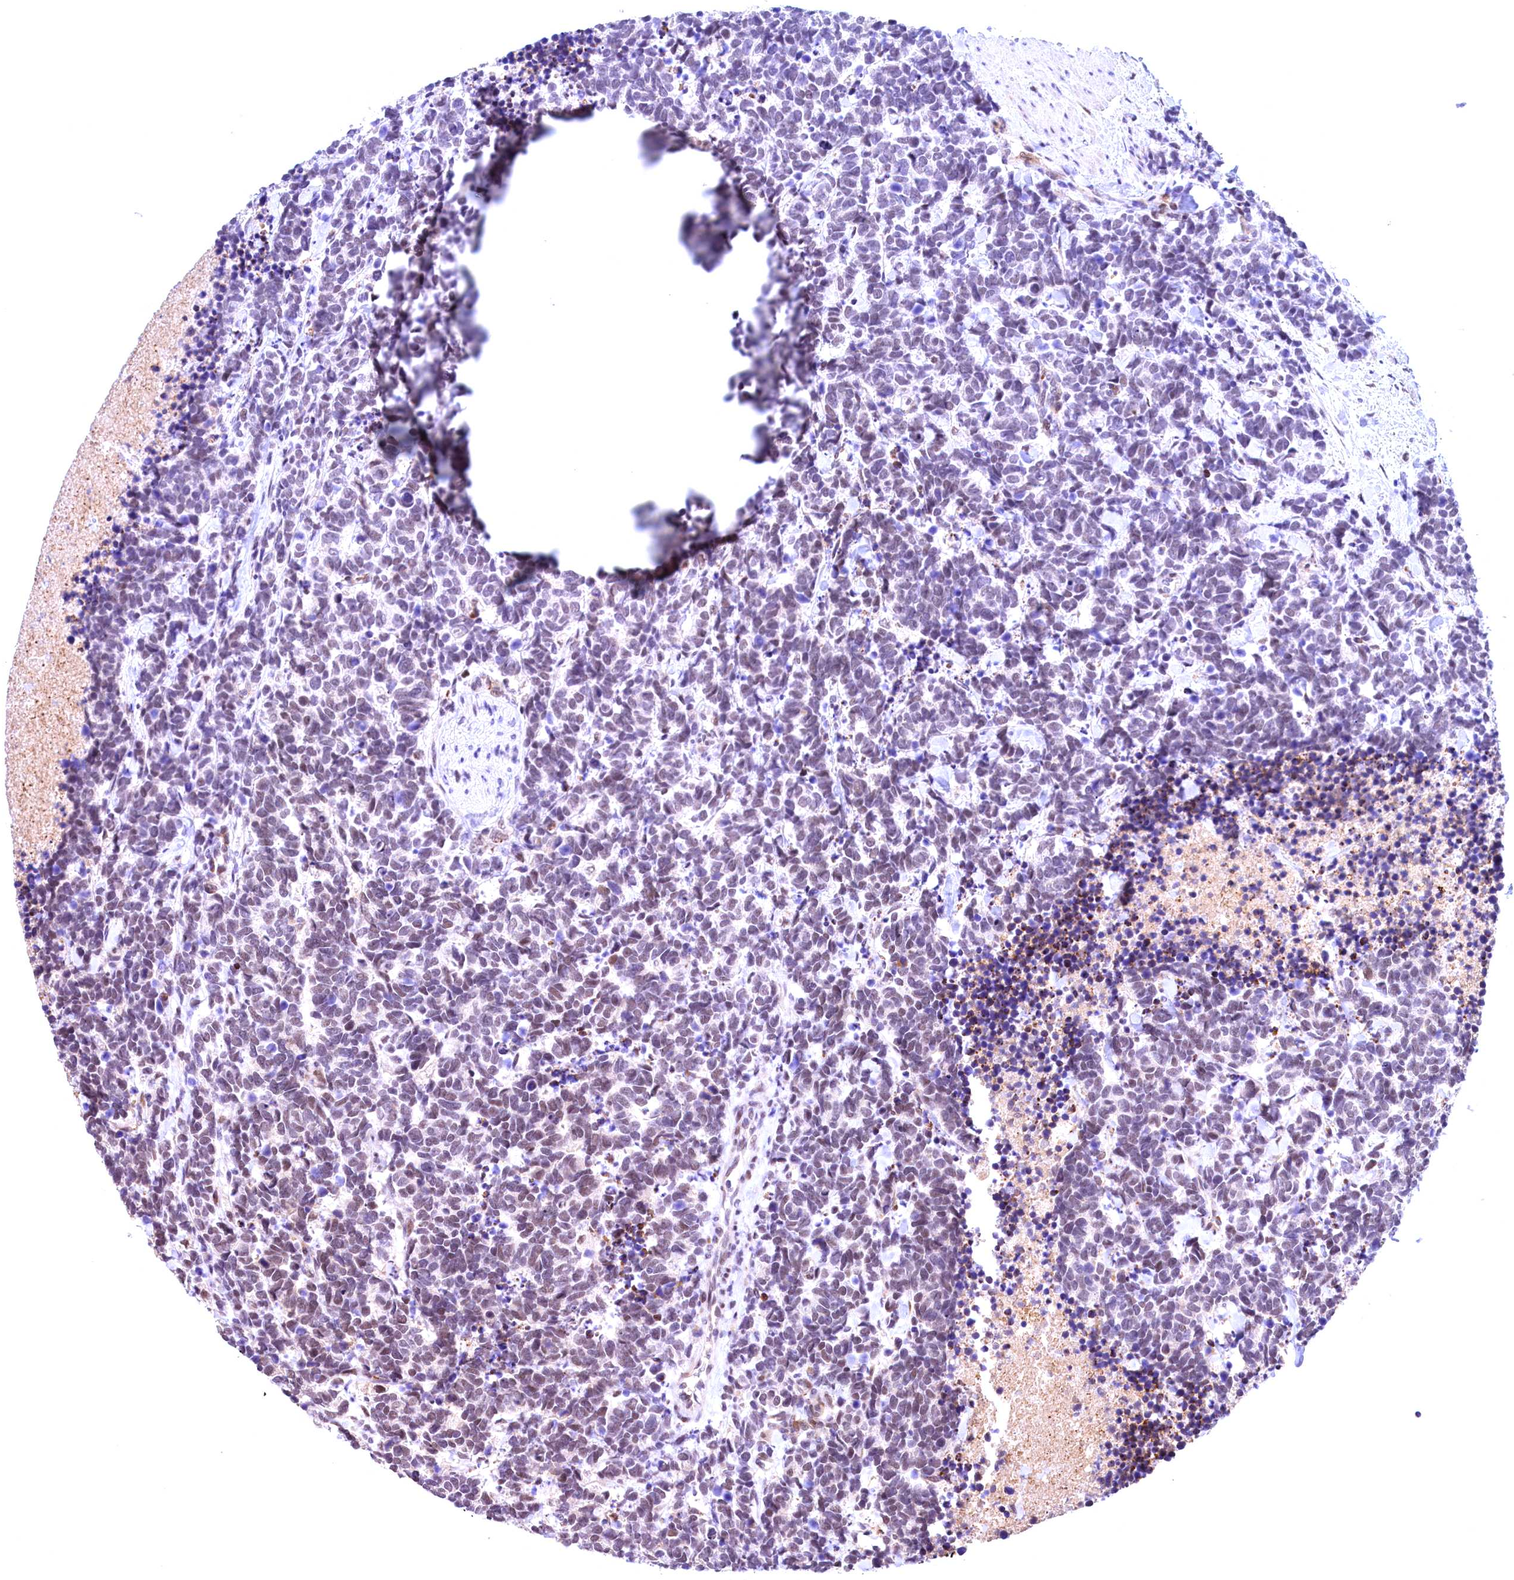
{"staining": {"intensity": "weak", "quantity": "<25%", "location": "nuclear"}, "tissue": "carcinoid", "cell_type": "Tumor cells", "image_type": "cancer", "snomed": [{"axis": "morphology", "description": "Carcinoma, NOS"}, {"axis": "morphology", "description": "Carcinoid, malignant, NOS"}, {"axis": "topography", "description": "Prostate"}], "caption": "A photomicrograph of malignant carcinoid stained for a protein reveals no brown staining in tumor cells. Brightfield microscopy of immunohistochemistry stained with DAB (brown) and hematoxylin (blue), captured at high magnification.", "gene": "FBXO45", "patient": {"sex": "male", "age": 57}}